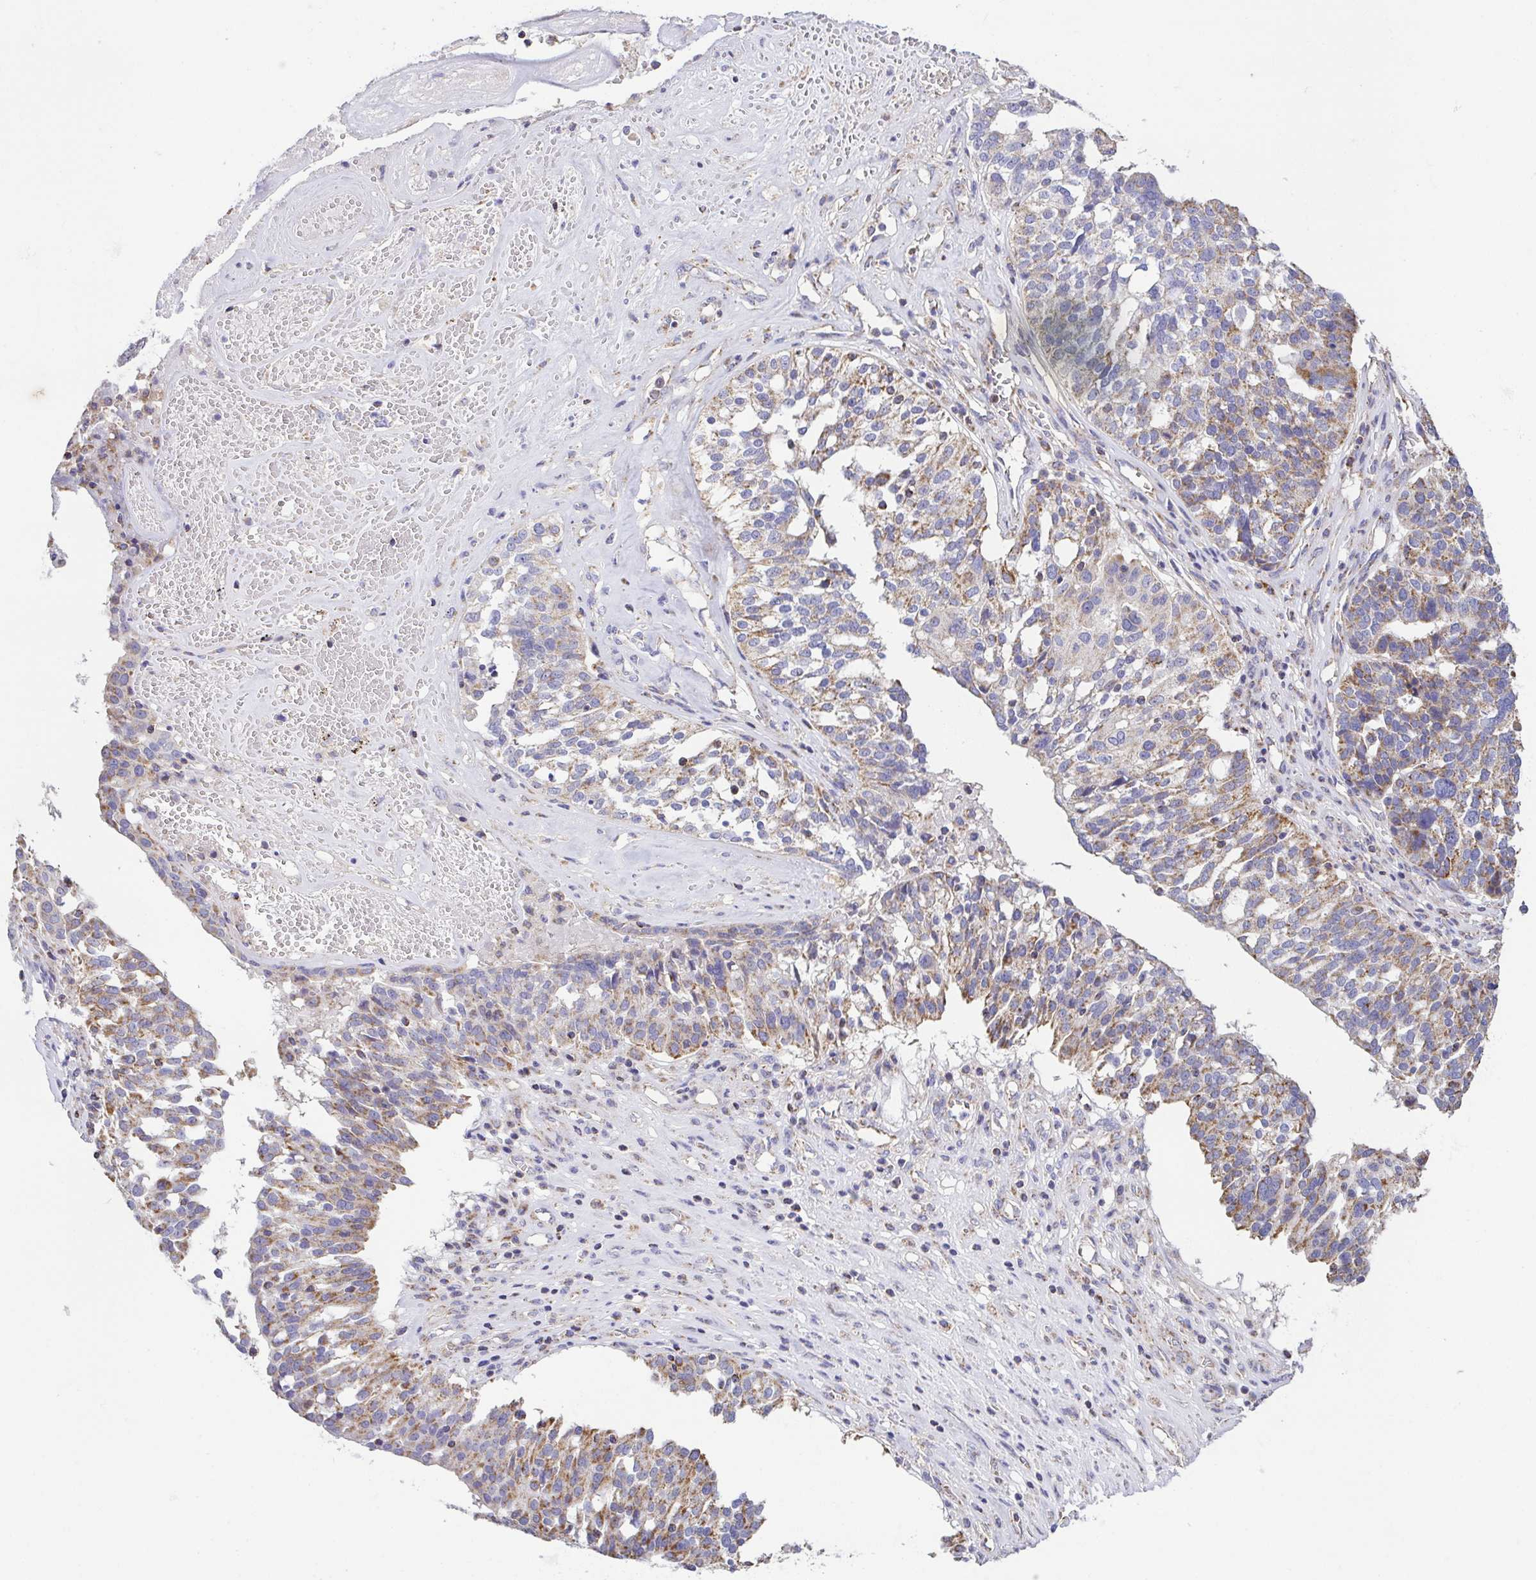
{"staining": {"intensity": "moderate", "quantity": "25%-75%", "location": "cytoplasmic/membranous"}, "tissue": "ovarian cancer", "cell_type": "Tumor cells", "image_type": "cancer", "snomed": [{"axis": "morphology", "description": "Cystadenocarcinoma, serous, NOS"}, {"axis": "topography", "description": "Ovary"}], "caption": "Moderate cytoplasmic/membranous expression for a protein is appreciated in approximately 25%-75% of tumor cells of ovarian cancer using IHC.", "gene": "GINM1", "patient": {"sex": "female", "age": 59}}